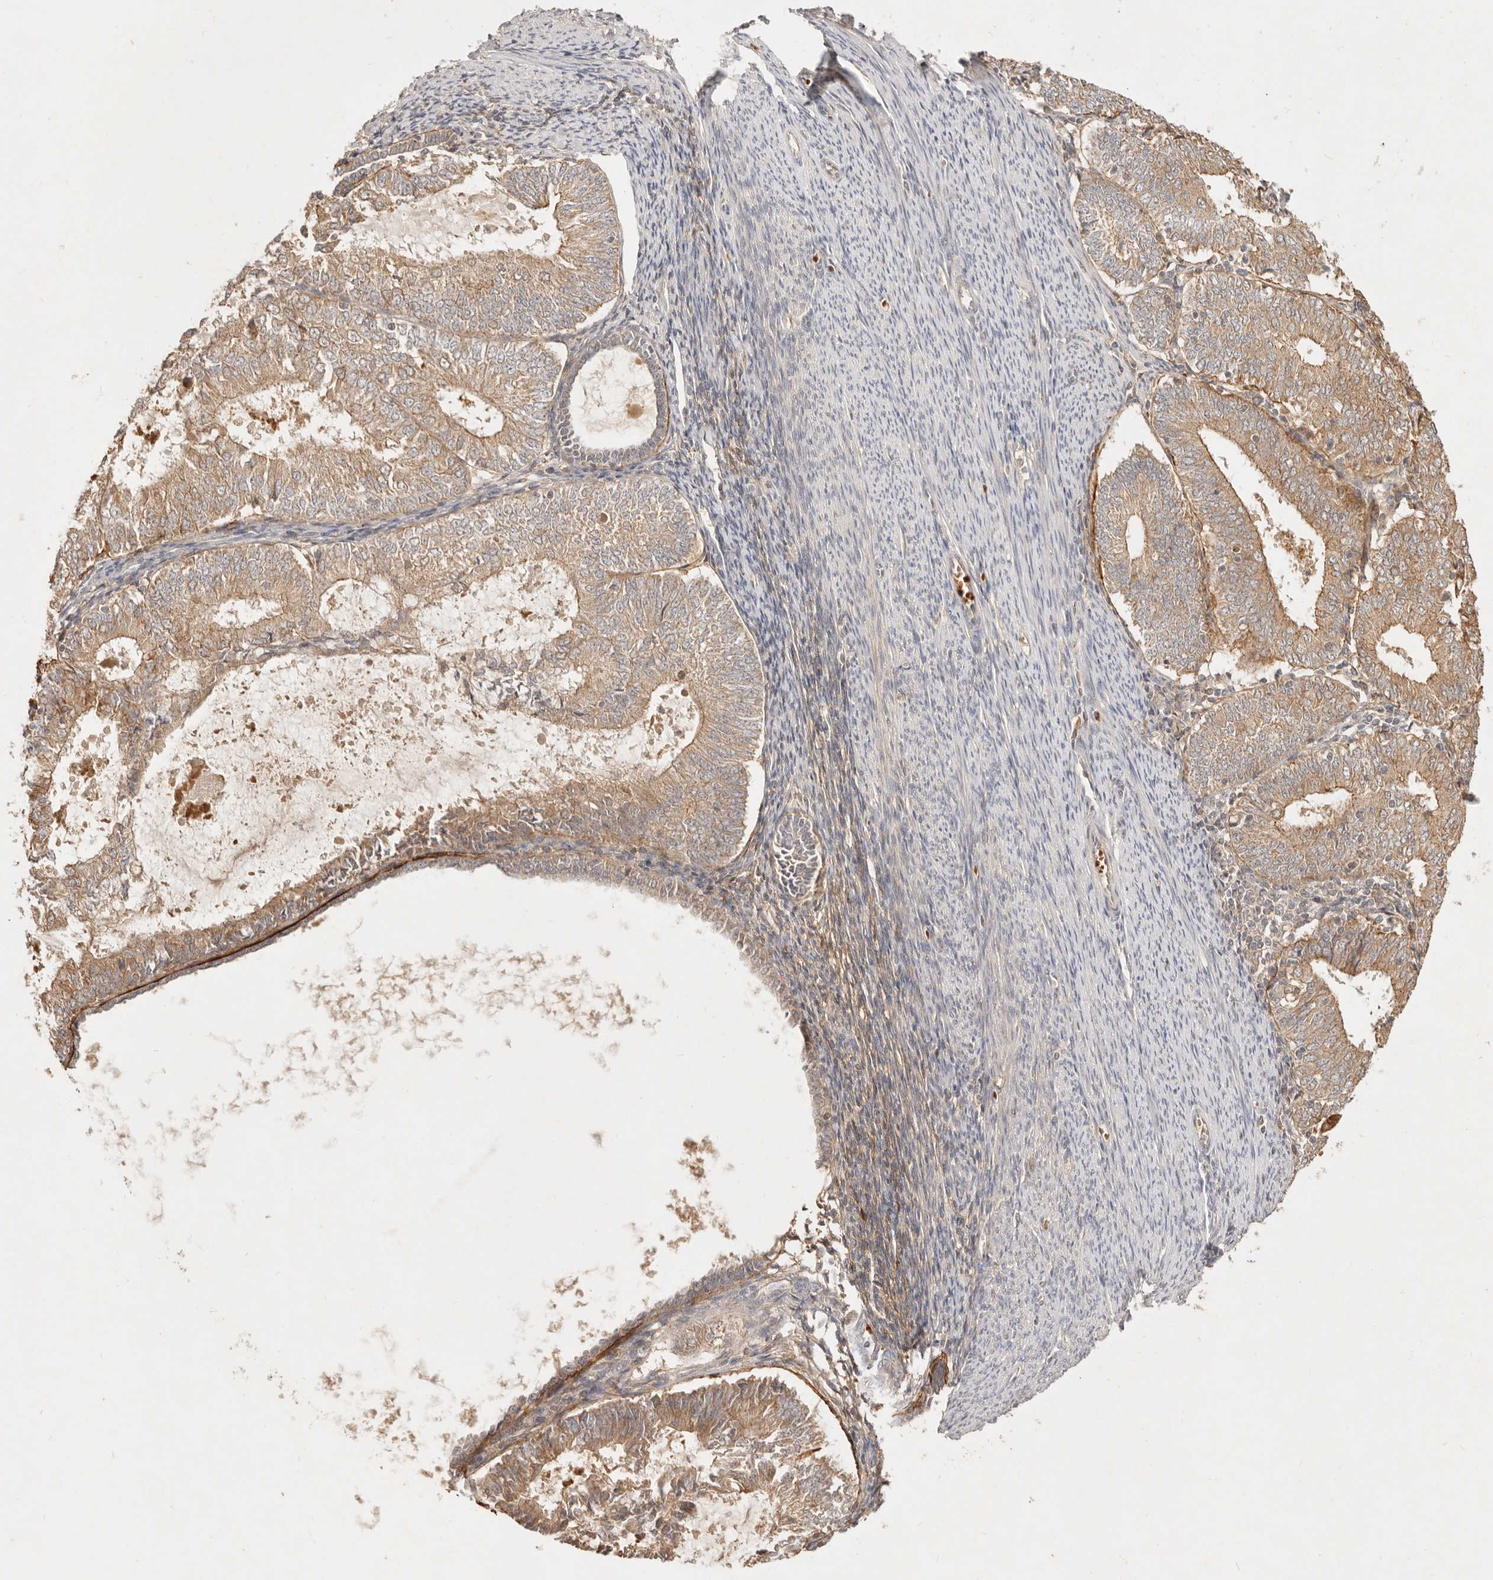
{"staining": {"intensity": "moderate", "quantity": ">75%", "location": "cytoplasmic/membranous"}, "tissue": "endometrial cancer", "cell_type": "Tumor cells", "image_type": "cancer", "snomed": [{"axis": "morphology", "description": "Adenocarcinoma, NOS"}, {"axis": "topography", "description": "Endometrium"}], "caption": "A brown stain shows moderate cytoplasmic/membranous expression of a protein in endometrial adenocarcinoma tumor cells.", "gene": "FREM2", "patient": {"sex": "female", "age": 57}}